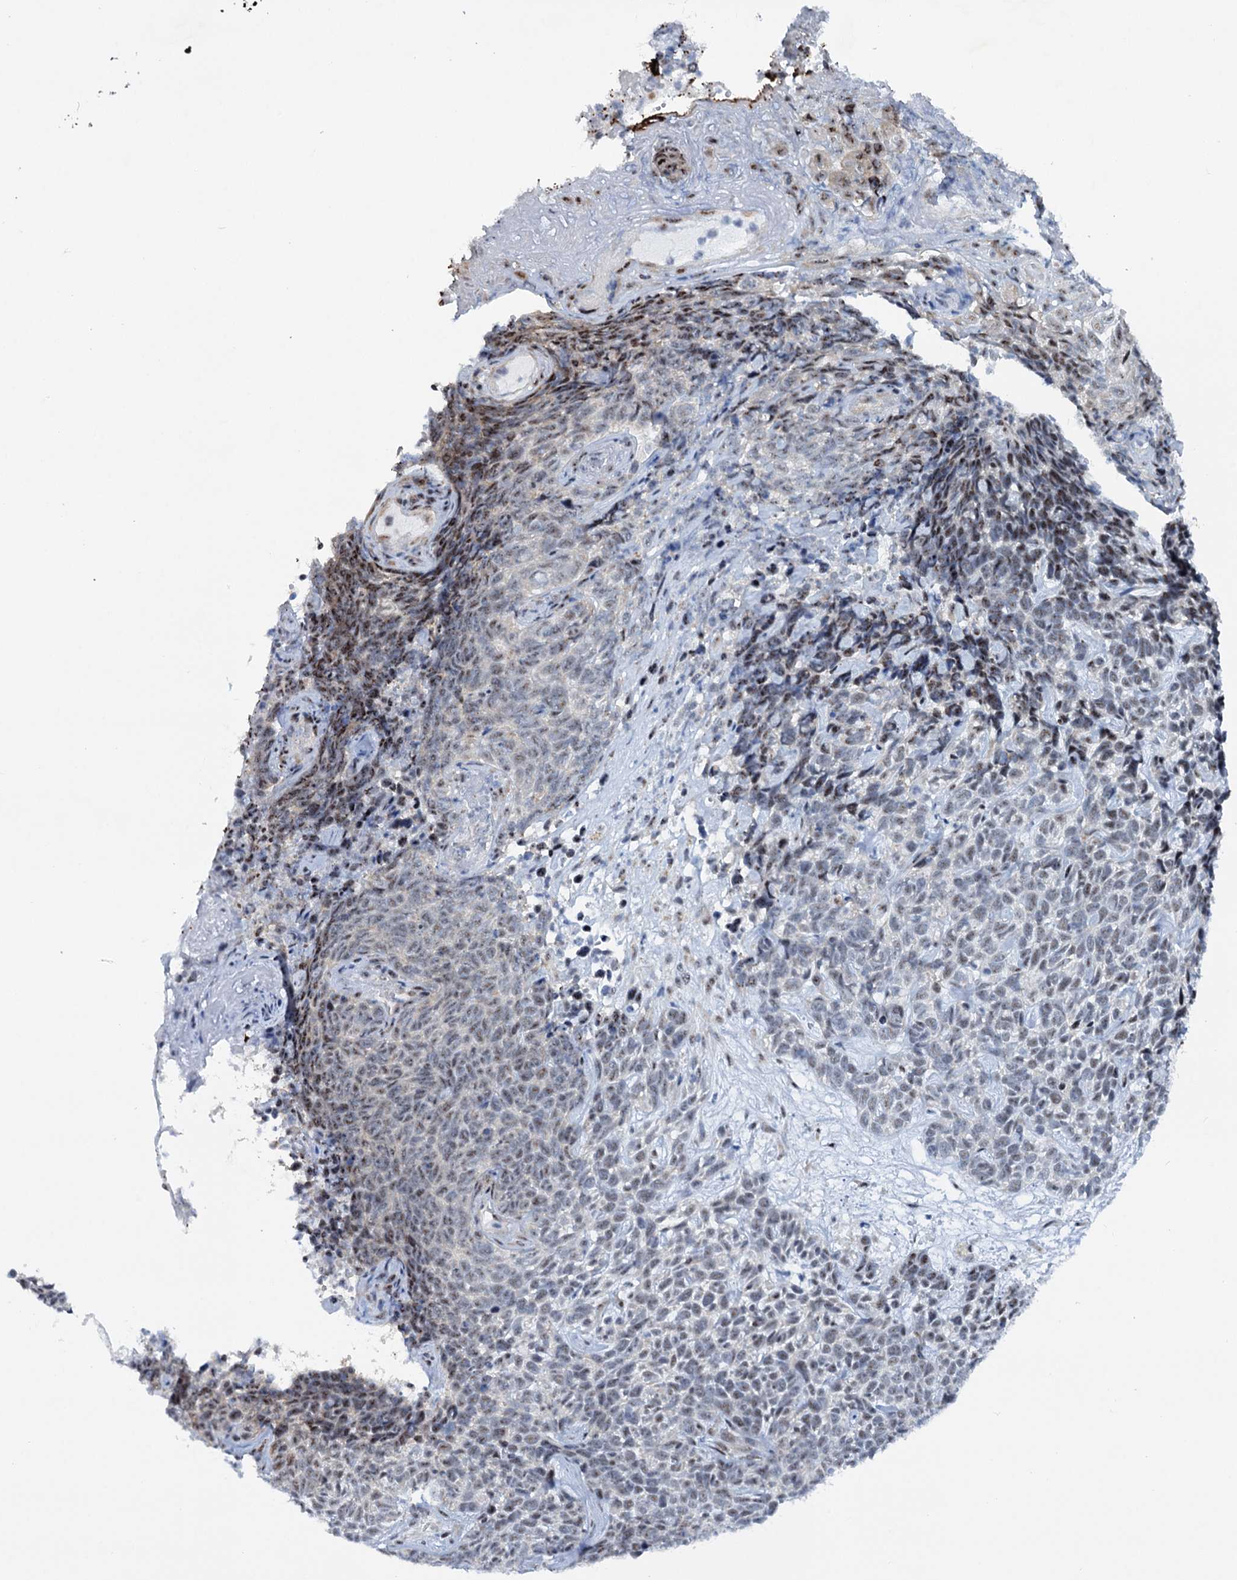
{"staining": {"intensity": "weak", "quantity": "25%-75%", "location": "nuclear"}, "tissue": "skin cancer", "cell_type": "Tumor cells", "image_type": "cancer", "snomed": [{"axis": "morphology", "description": "Basal cell carcinoma"}, {"axis": "topography", "description": "Skin"}], "caption": "A low amount of weak nuclear expression is seen in approximately 25%-75% of tumor cells in skin basal cell carcinoma tissue.", "gene": "SREK1", "patient": {"sex": "female", "age": 84}}